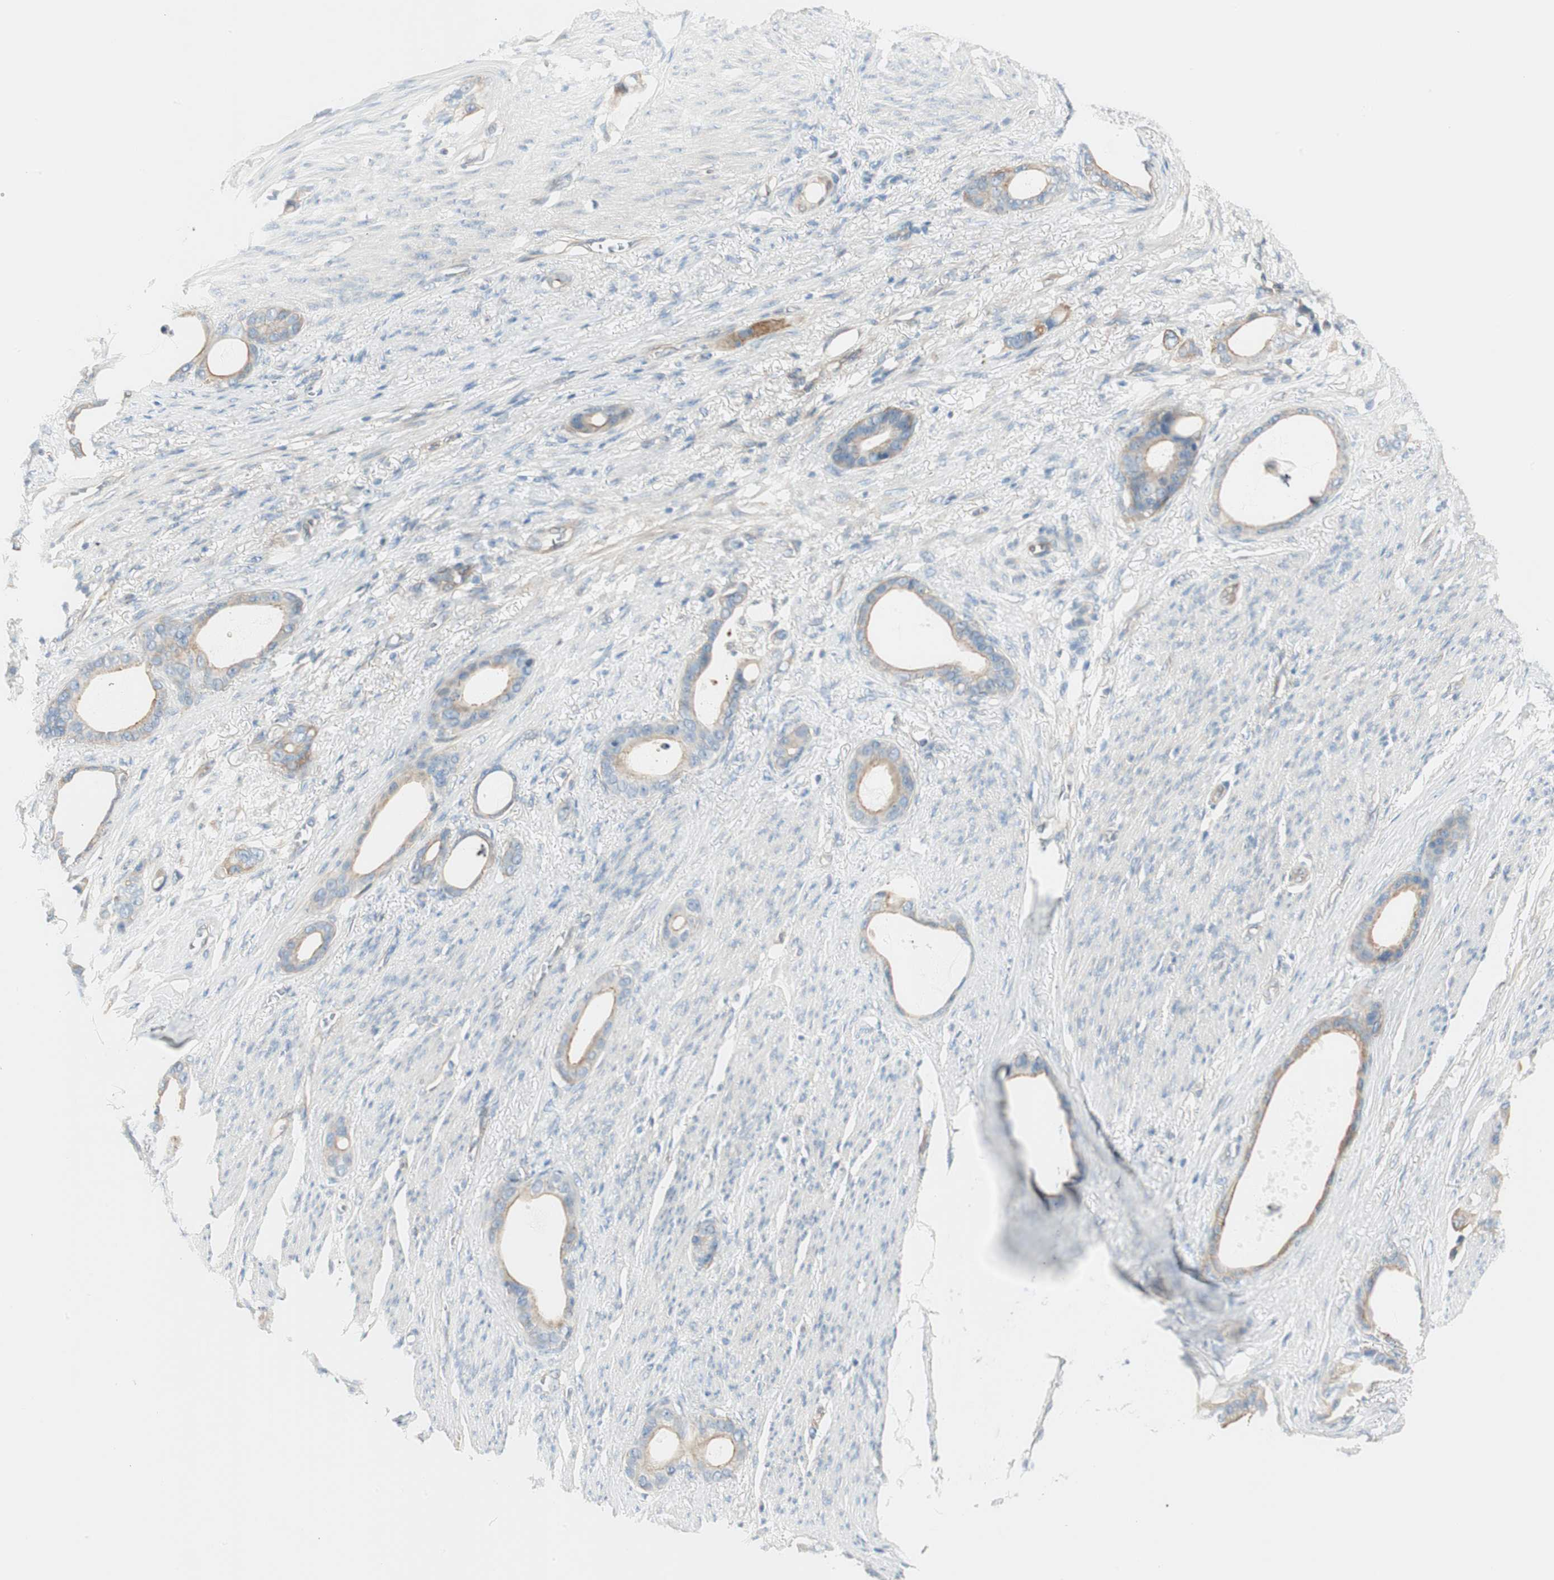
{"staining": {"intensity": "weak", "quantity": ">75%", "location": "cytoplasmic/membranous"}, "tissue": "stomach cancer", "cell_type": "Tumor cells", "image_type": "cancer", "snomed": [{"axis": "morphology", "description": "Adenocarcinoma, NOS"}, {"axis": "topography", "description": "Stomach"}], "caption": "An image of stomach cancer stained for a protein reveals weak cytoplasmic/membranous brown staining in tumor cells.", "gene": "CDK3", "patient": {"sex": "female", "age": 75}}